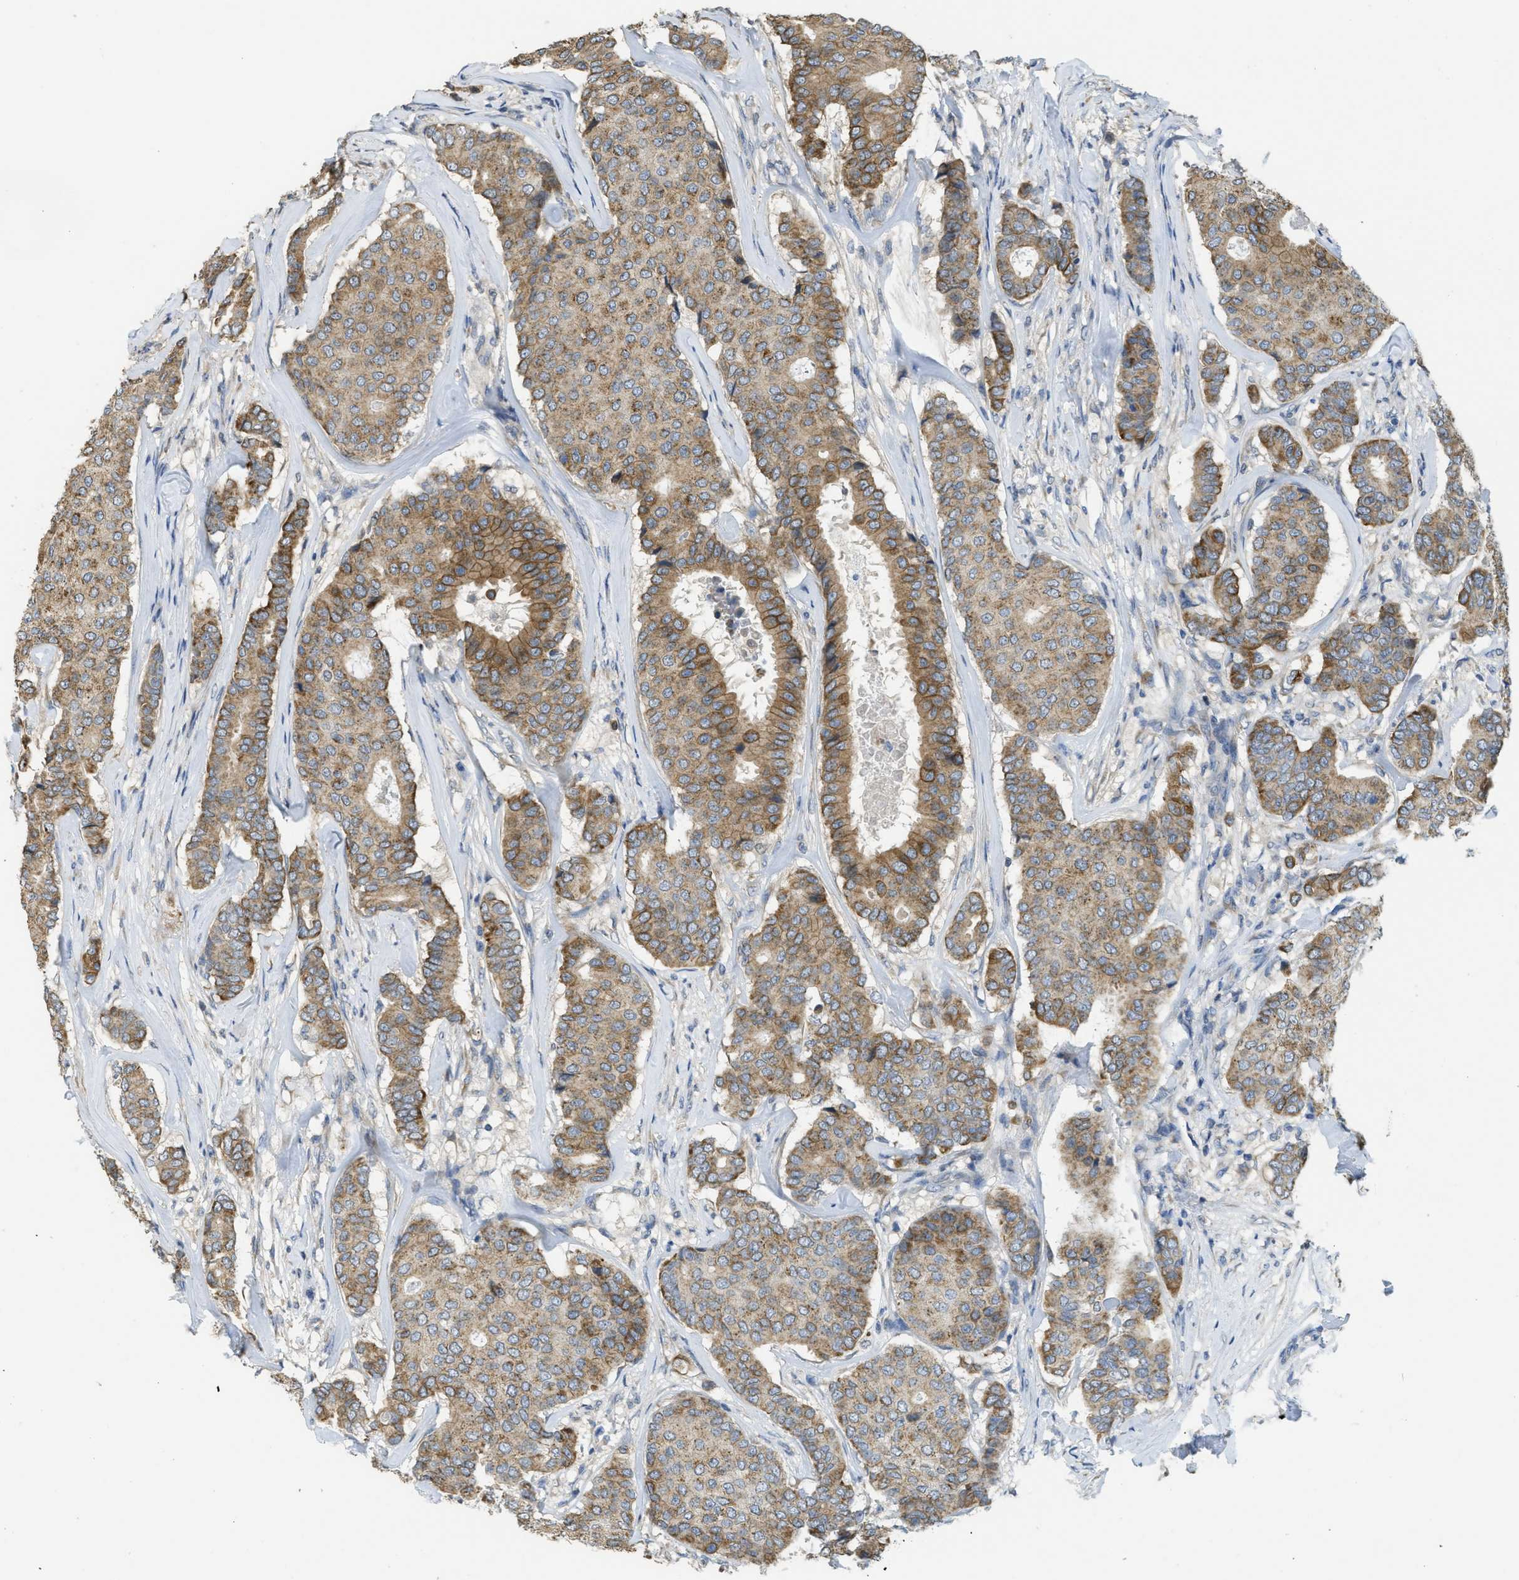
{"staining": {"intensity": "moderate", "quantity": ">75%", "location": "cytoplasmic/membranous"}, "tissue": "breast cancer", "cell_type": "Tumor cells", "image_type": "cancer", "snomed": [{"axis": "morphology", "description": "Duct carcinoma"}, {"axis": "topography", "description": "Breast"}], "caption": "IHC (DAB (3,3'-diaminobenzidine)) staining of human breast cancer shows moderate cytoplasmic/membranous protein staining in approximately >75% of tumor cells.", "gene": "SFXN2", "patient": {"sex": "female", "age": 75}}